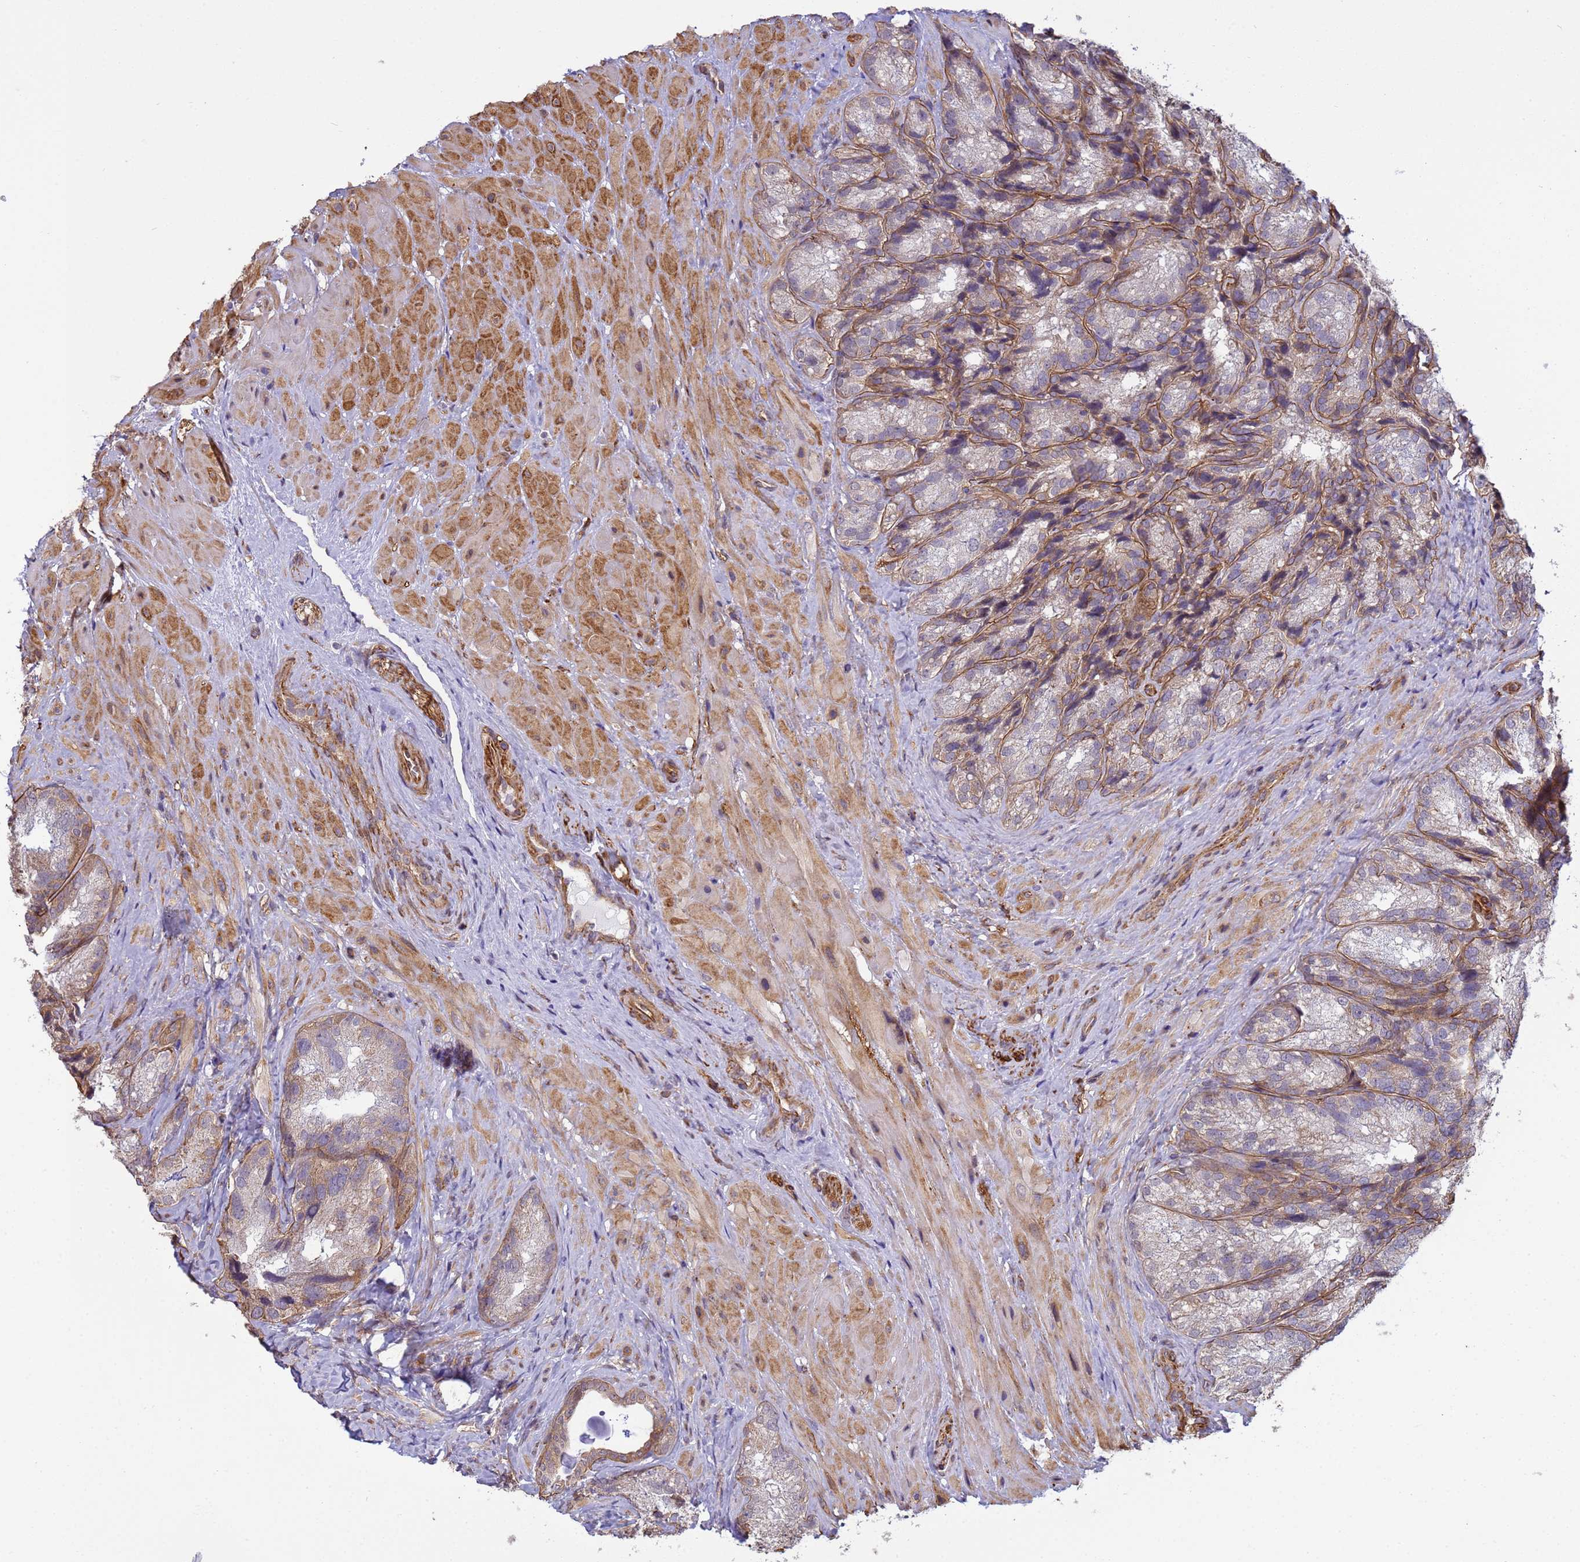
{"staining": {"intensity": "moderate", "quantity": "<25%", "location": "cytoplasmic/membranous"}, "tissue": "seminal vesicle", "cell_type": "Glandular cells", "image_type": "normal", "snomed": [{"axis": "morphology", "description": "Normal tissue, NOS"}, {"axis": "topography", "description": "Seminal veicle"}], "caption": "Moderate cytoplasmic/membranous protein staining is present in about <25% of glandular cells in seminal vesicle.", "gene": "ITGB4", "patient": {"sex": "male", "age": 58}}